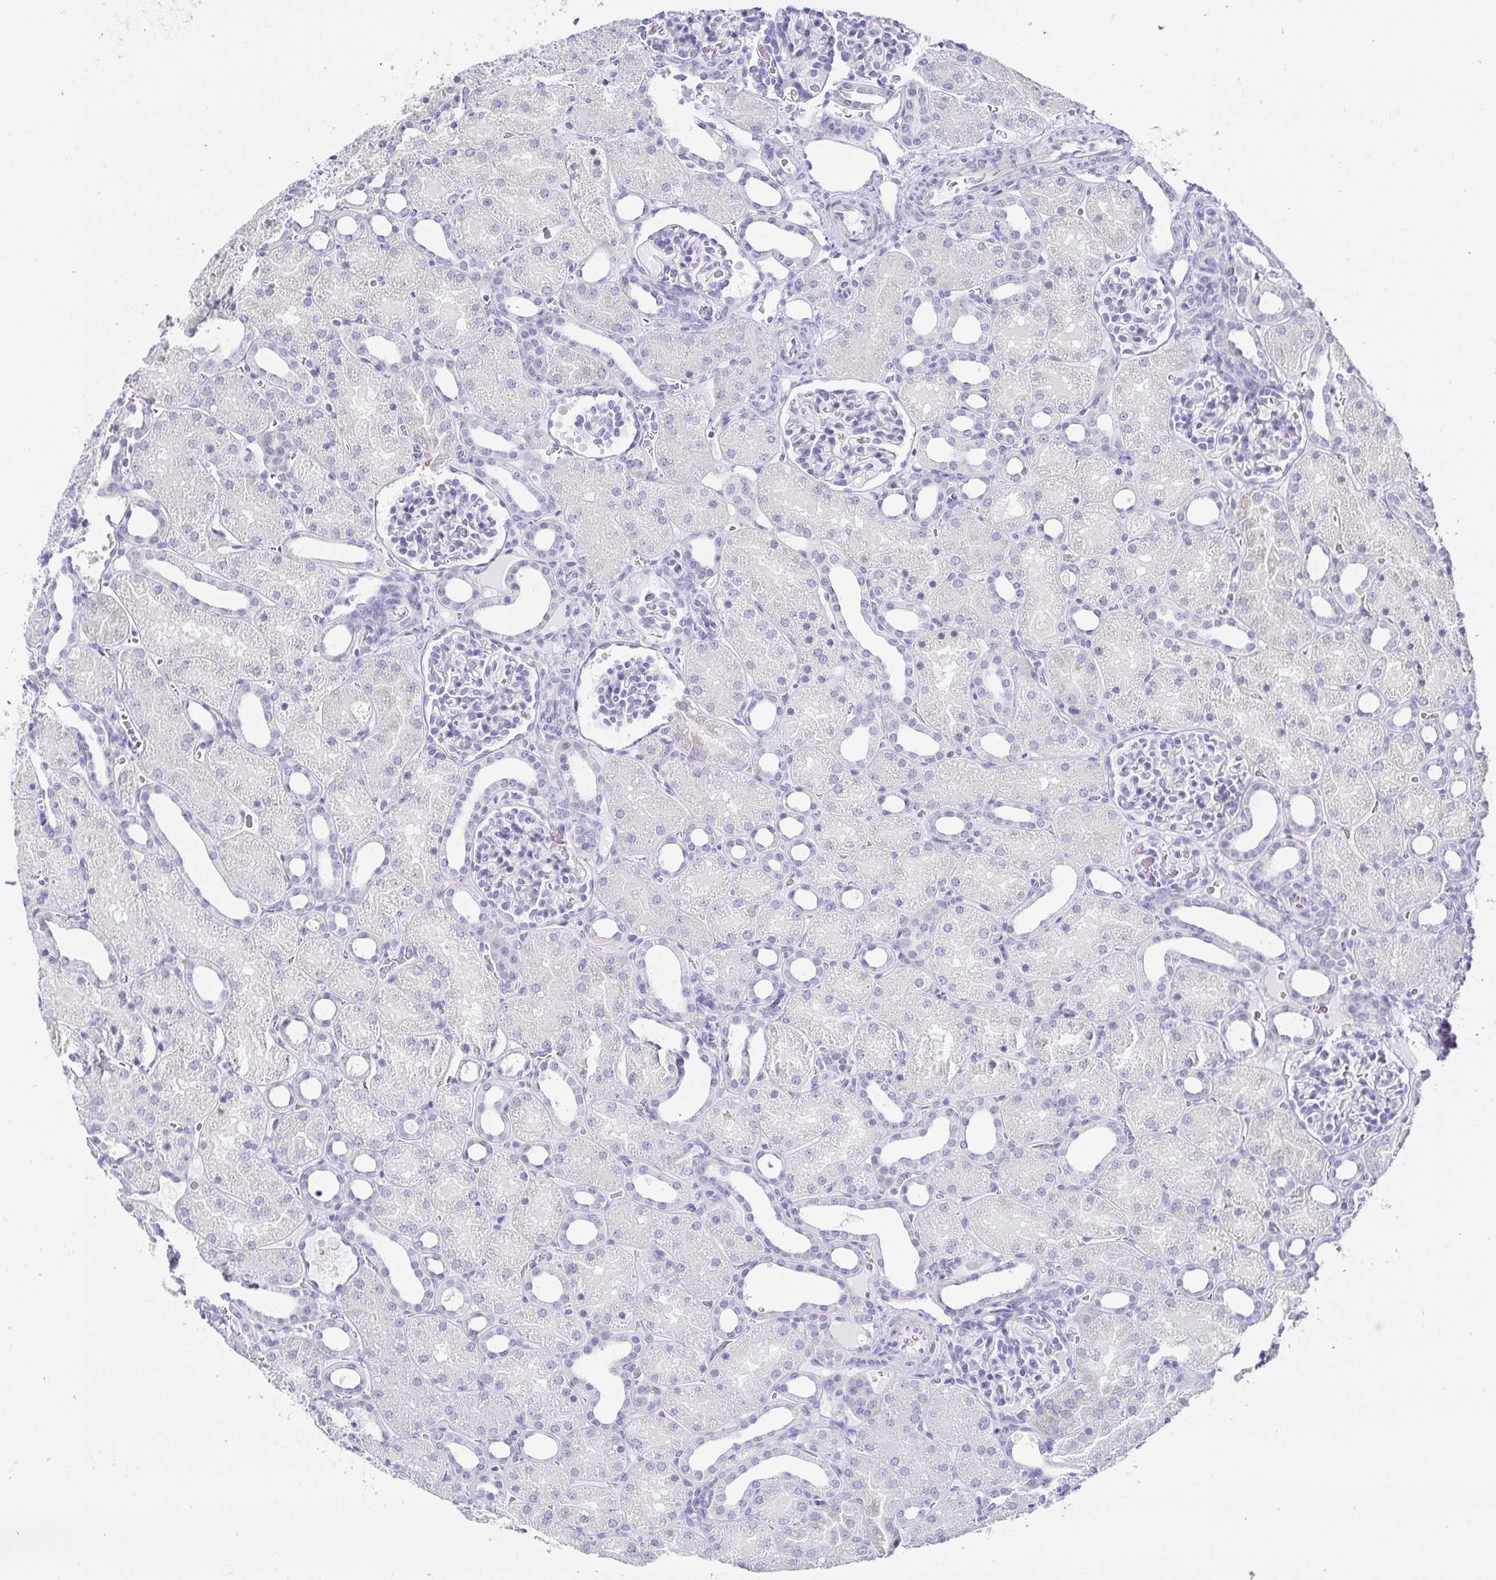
{"staining": {"intensity": "negative", "quantity": "none", "location": "none"}, "tissue": "kidney", "cell_type": "Cells in glomeruli", "image_type": "normal", "snomed": [{"axis": "morphology", "description": "Normal tissue, NOS"}, {"axis": "topography", "description": "Kidney"}], "caption": "This histopathology image is of benign kidney stained with immunohistochemistry to label a protein in brown with the nuclei are counter-stained blue. There is no positivity in cells in glomeruli.", "gene": "C4orf17", "patient": {"sex": "male", "age": 2}}